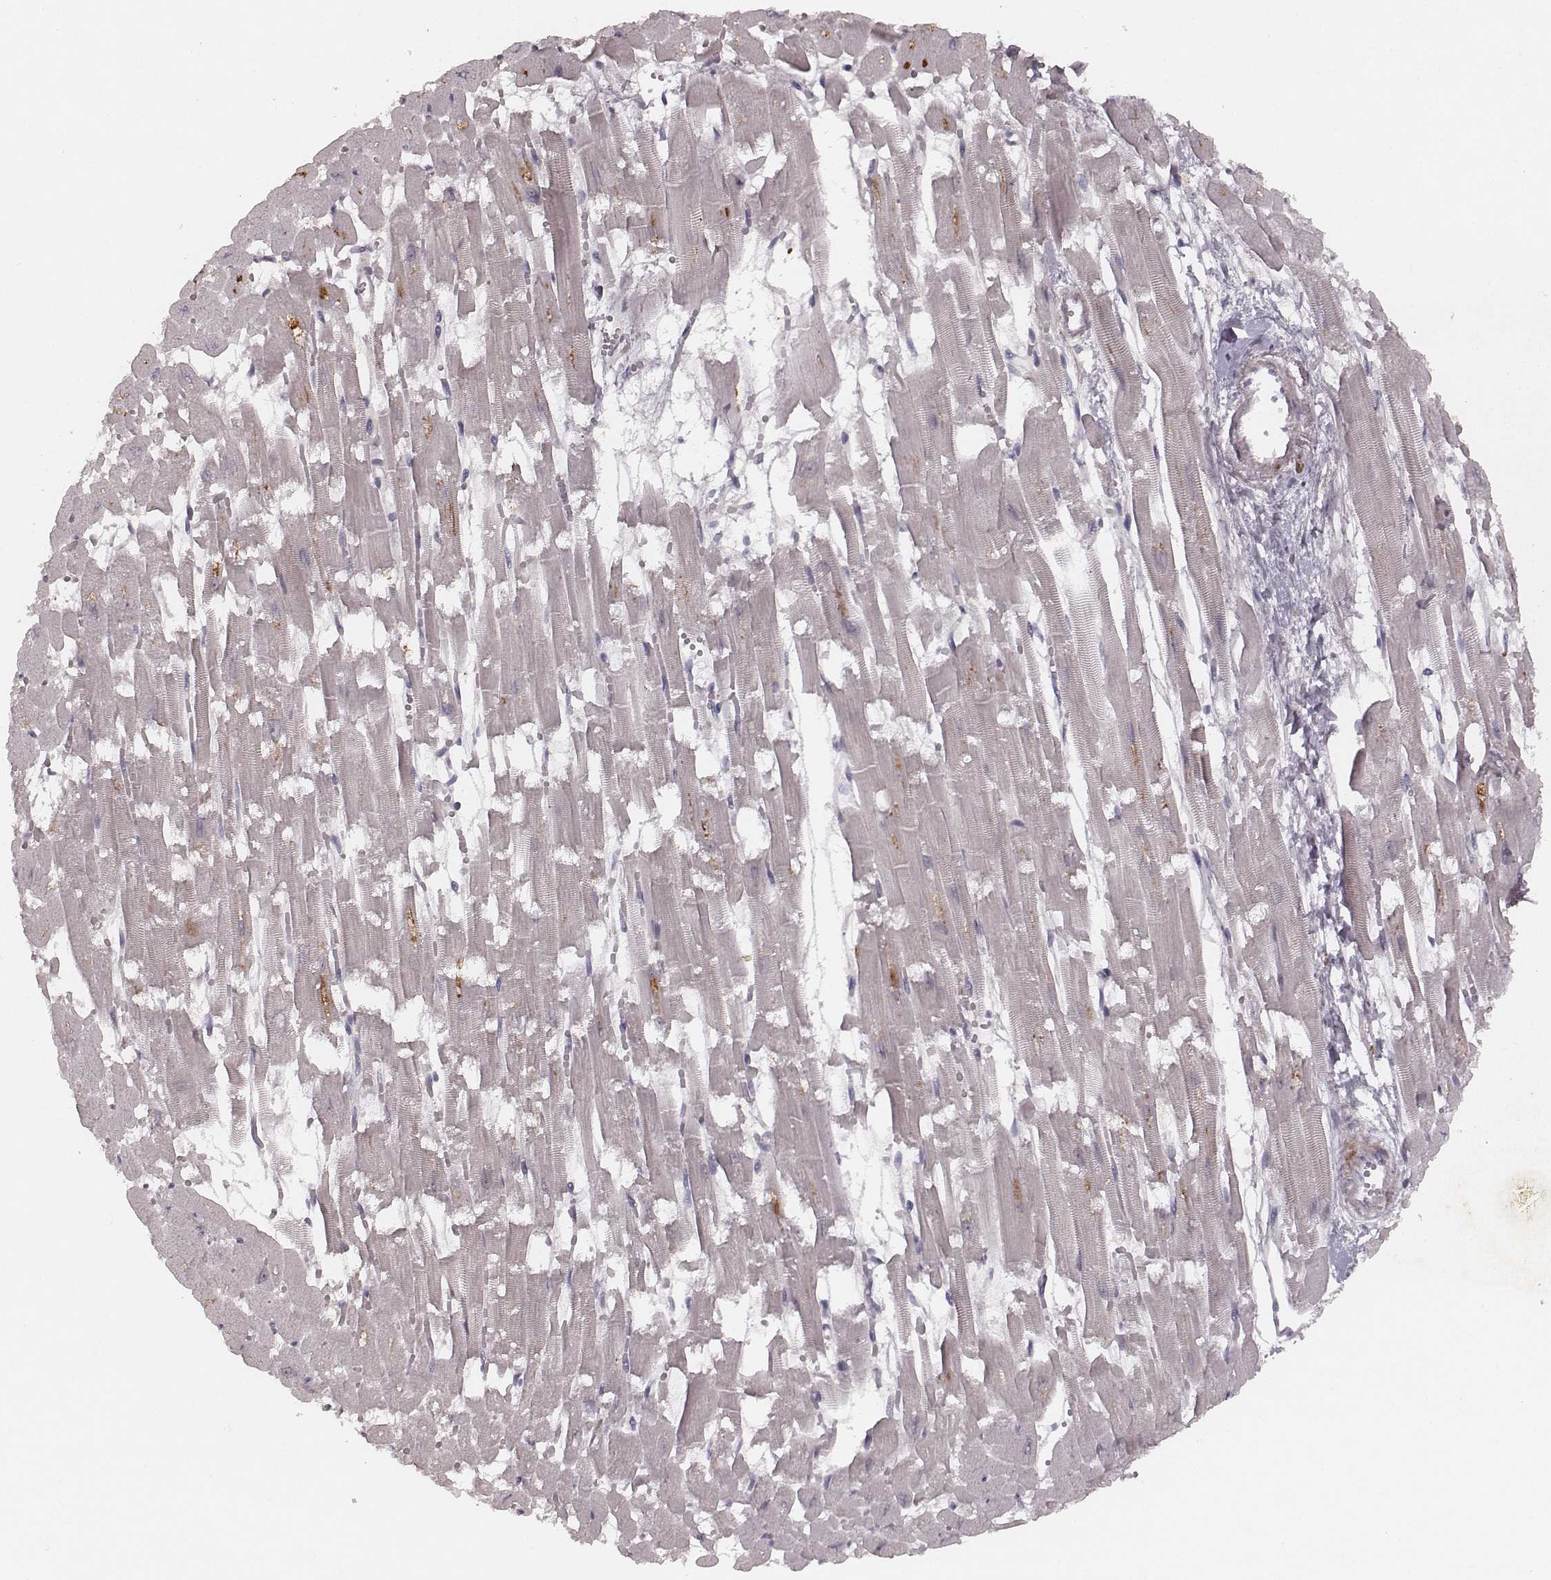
{"staining": {"intensity": "negative", "quantity": "none", "location": "none"}, "tissue": "heart muscle", "cell_type": "Cardiomyocytes", "image_type": "normal", "snomed": [{"axis": "morphology", "description": "Normal tissue, NOS"}, {"axis": "topography", "description": "Heart"}], "caption": "DAB immunohistochemical staining of normal human heart muscle exhibits no significant staining in cardiomyocytes.", "gene": "FAM13B", "patient": {"sex": "female", "age": 52}}